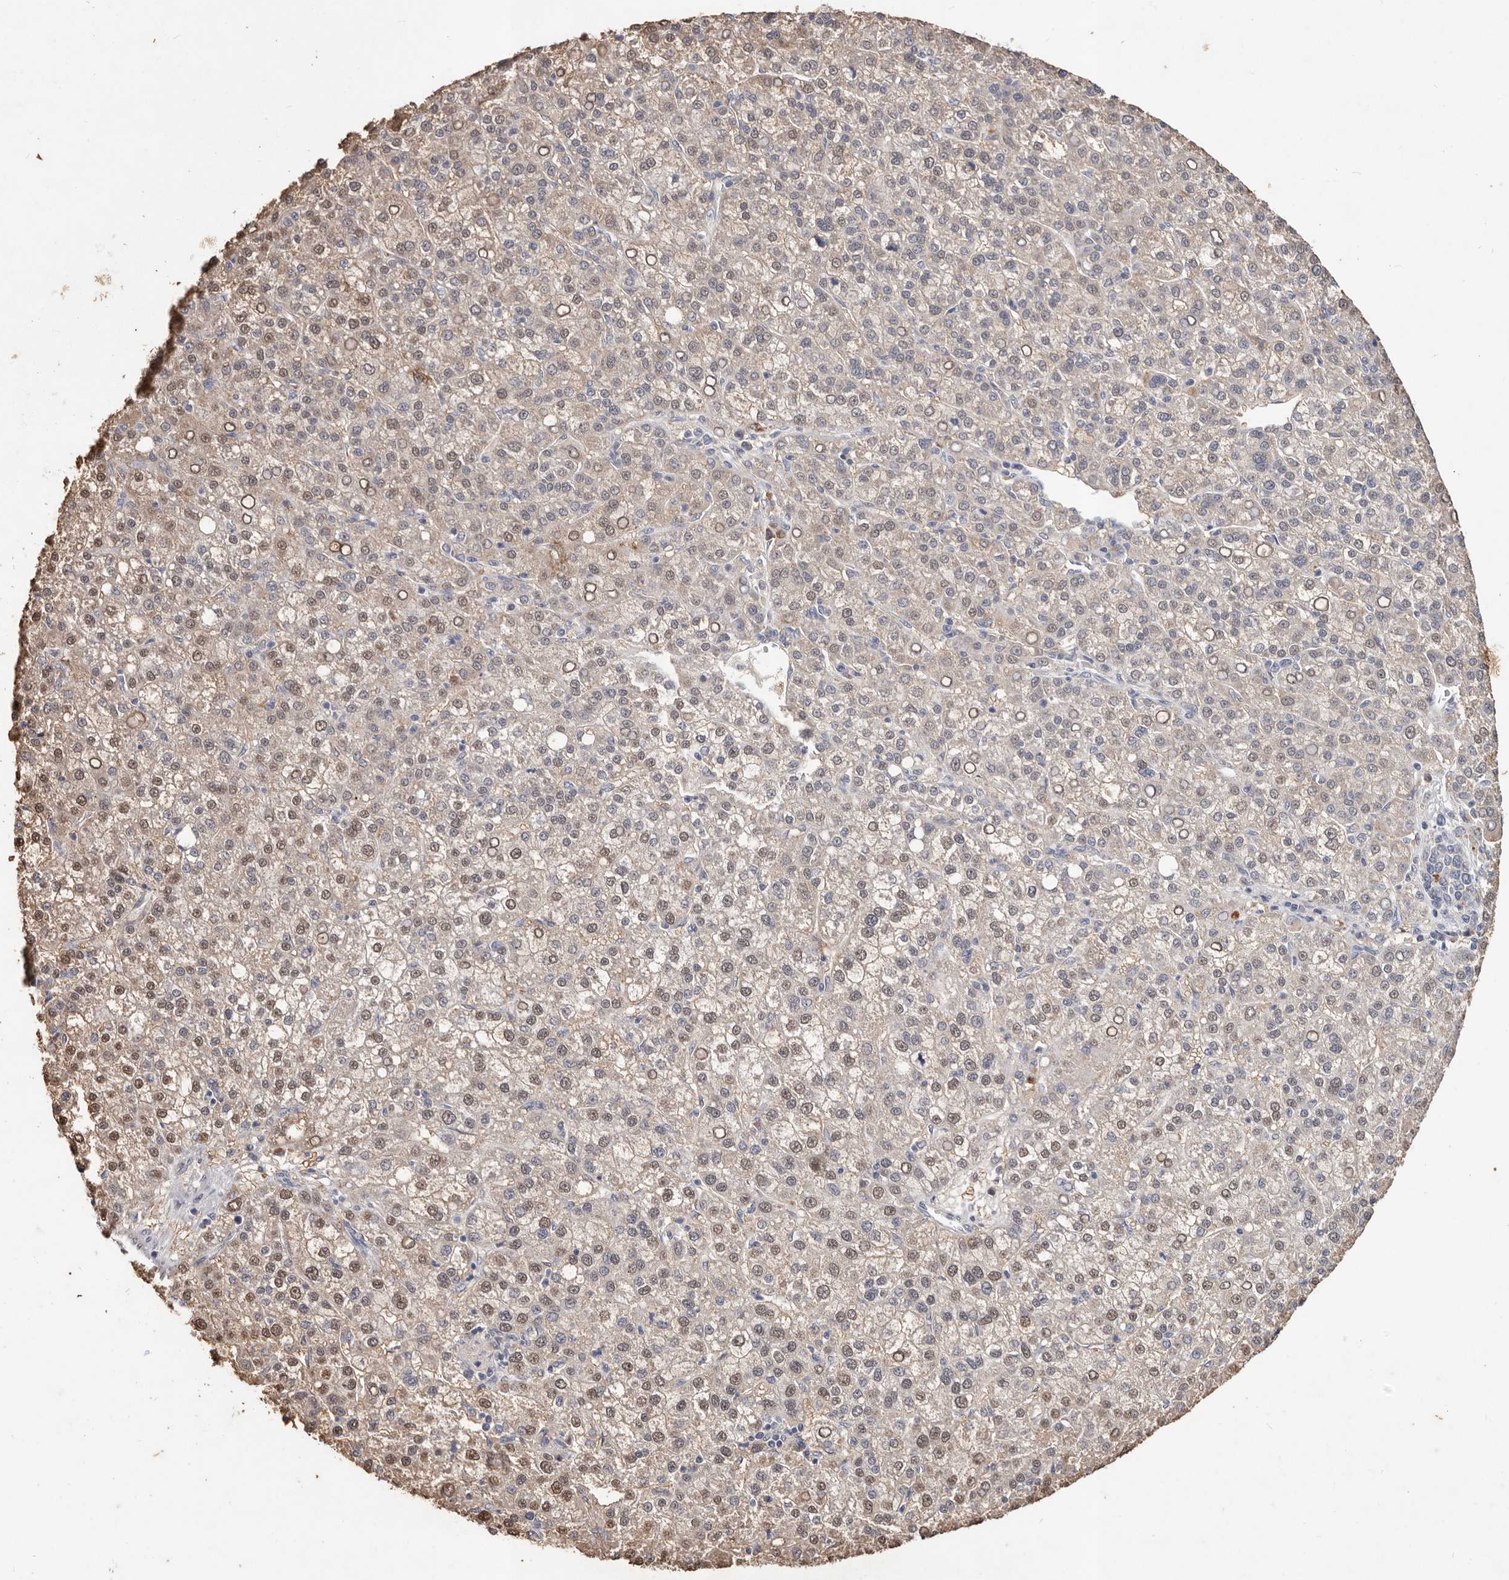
{"staining": {"intensity": "weak", "quantity": "25%-75%", "location": "nuclear"}, "tissue": "liver cancer", "cell_type": "Tumor cells", "image_type": "cancer", "snomed": [{"axis": "morphology", "description": "Carcinoma, Hepatocellular, NOS"}, {"axis": "topography", "description": "Liver"}], "caption": "A brown stain shows weak nuclear expression of a protein in human hepatocellular carcinoma (liver) tumor cells.", "gene": "WDR77", "patient": {"sex": "female", "age": 58}}